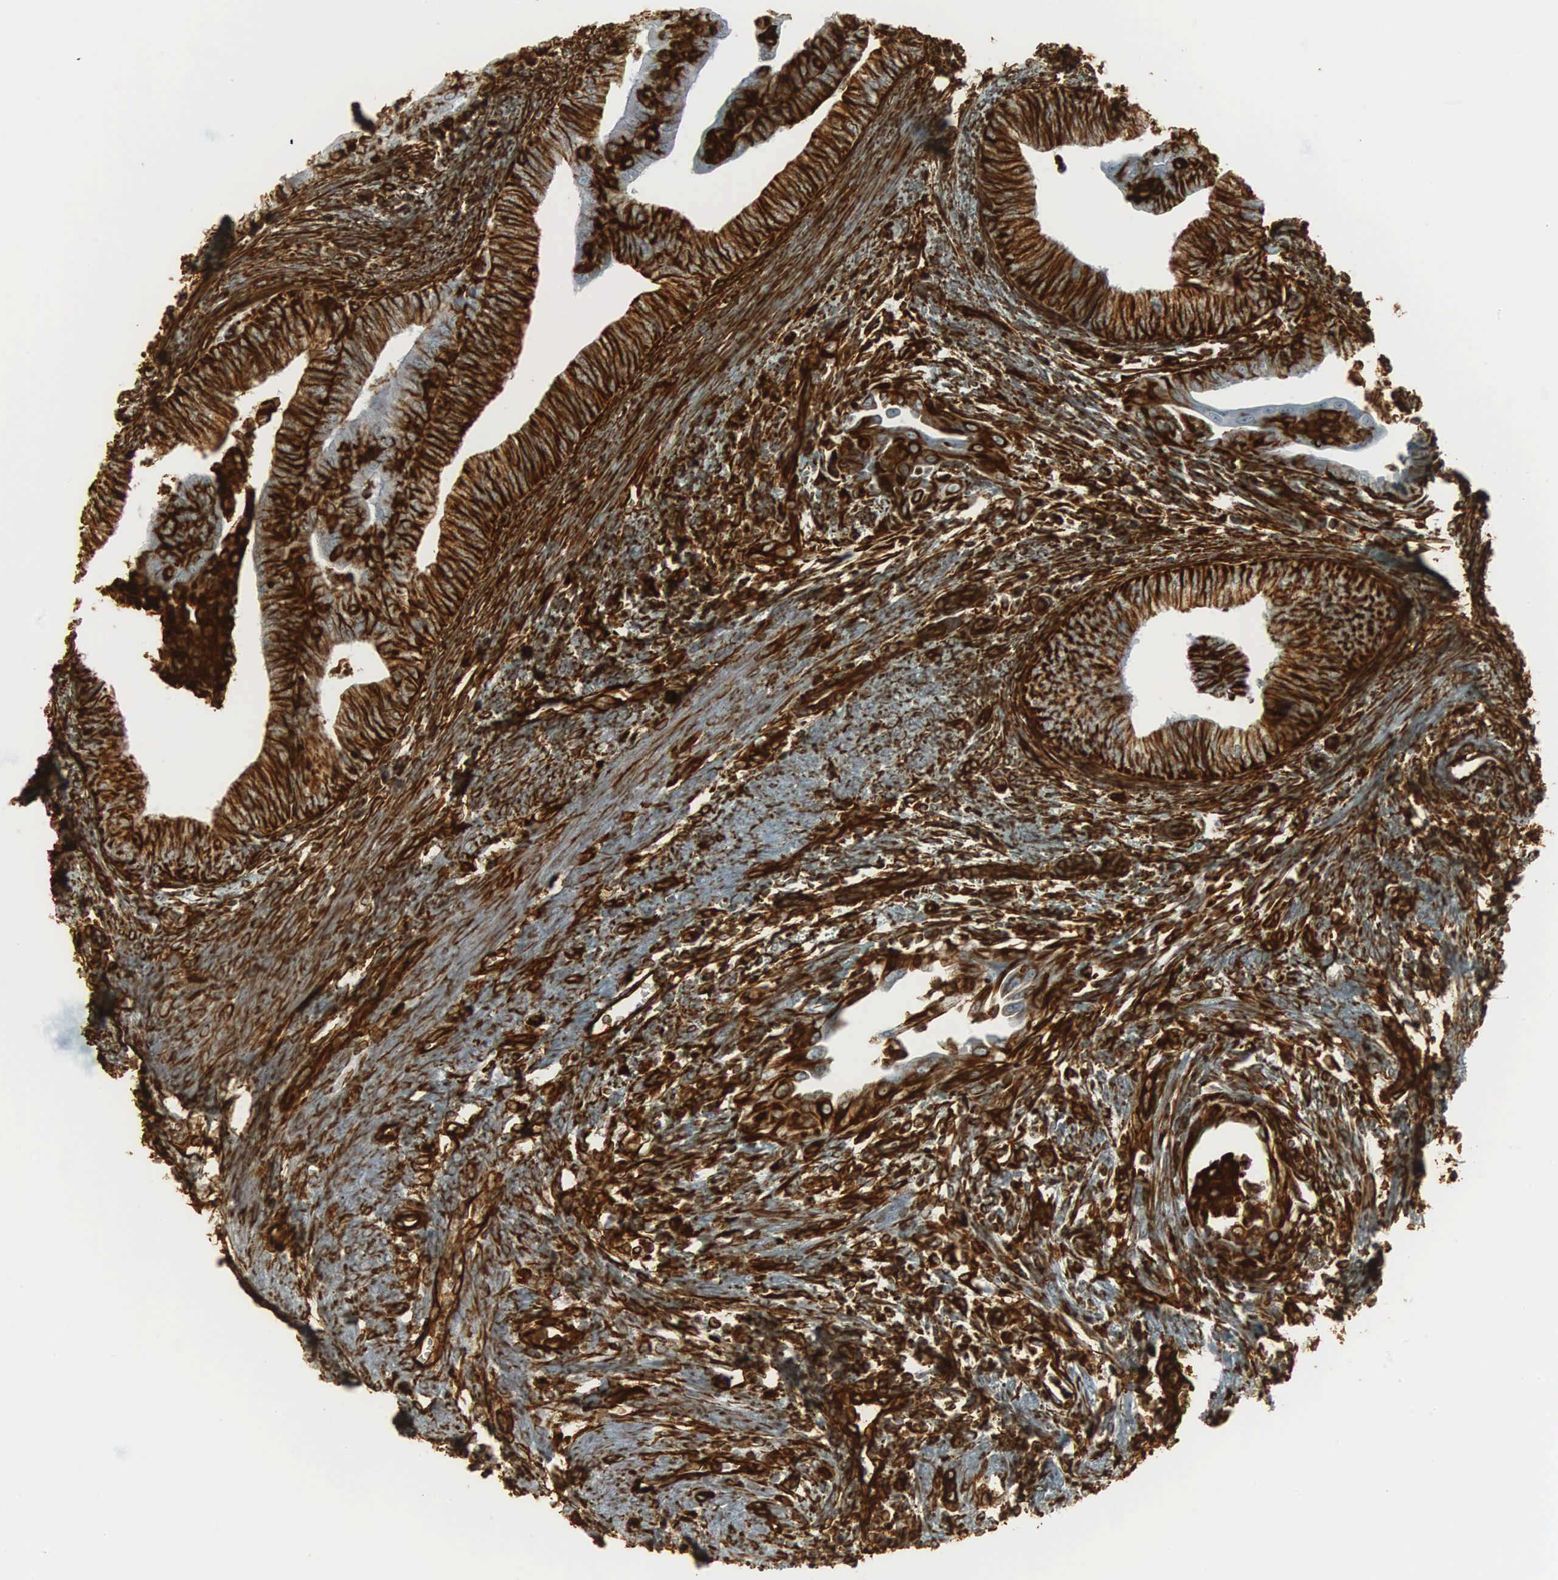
{"staining": {"intensity": "strong", "quantity": ">75%", "location": "cytoplasmic/membranous"}, "tissue": "endometrial cancer", "cell_type": "Tumor cells", "image_type": "cancer", "snomed": [{"axis": "morphology", "description": "Adenocarcinoma, NOS"}, {"axis": "topography", "description": "Endometrium"}], "caption": "Immunohistochemical staining of endometrial cancer displays high levels of strong cytoplasmic/membranous expression in about >75% of tumor cells. Nuclei are stained in blue.", "gene": "VIM", "patient": {"sex": "female", "age": 66}}